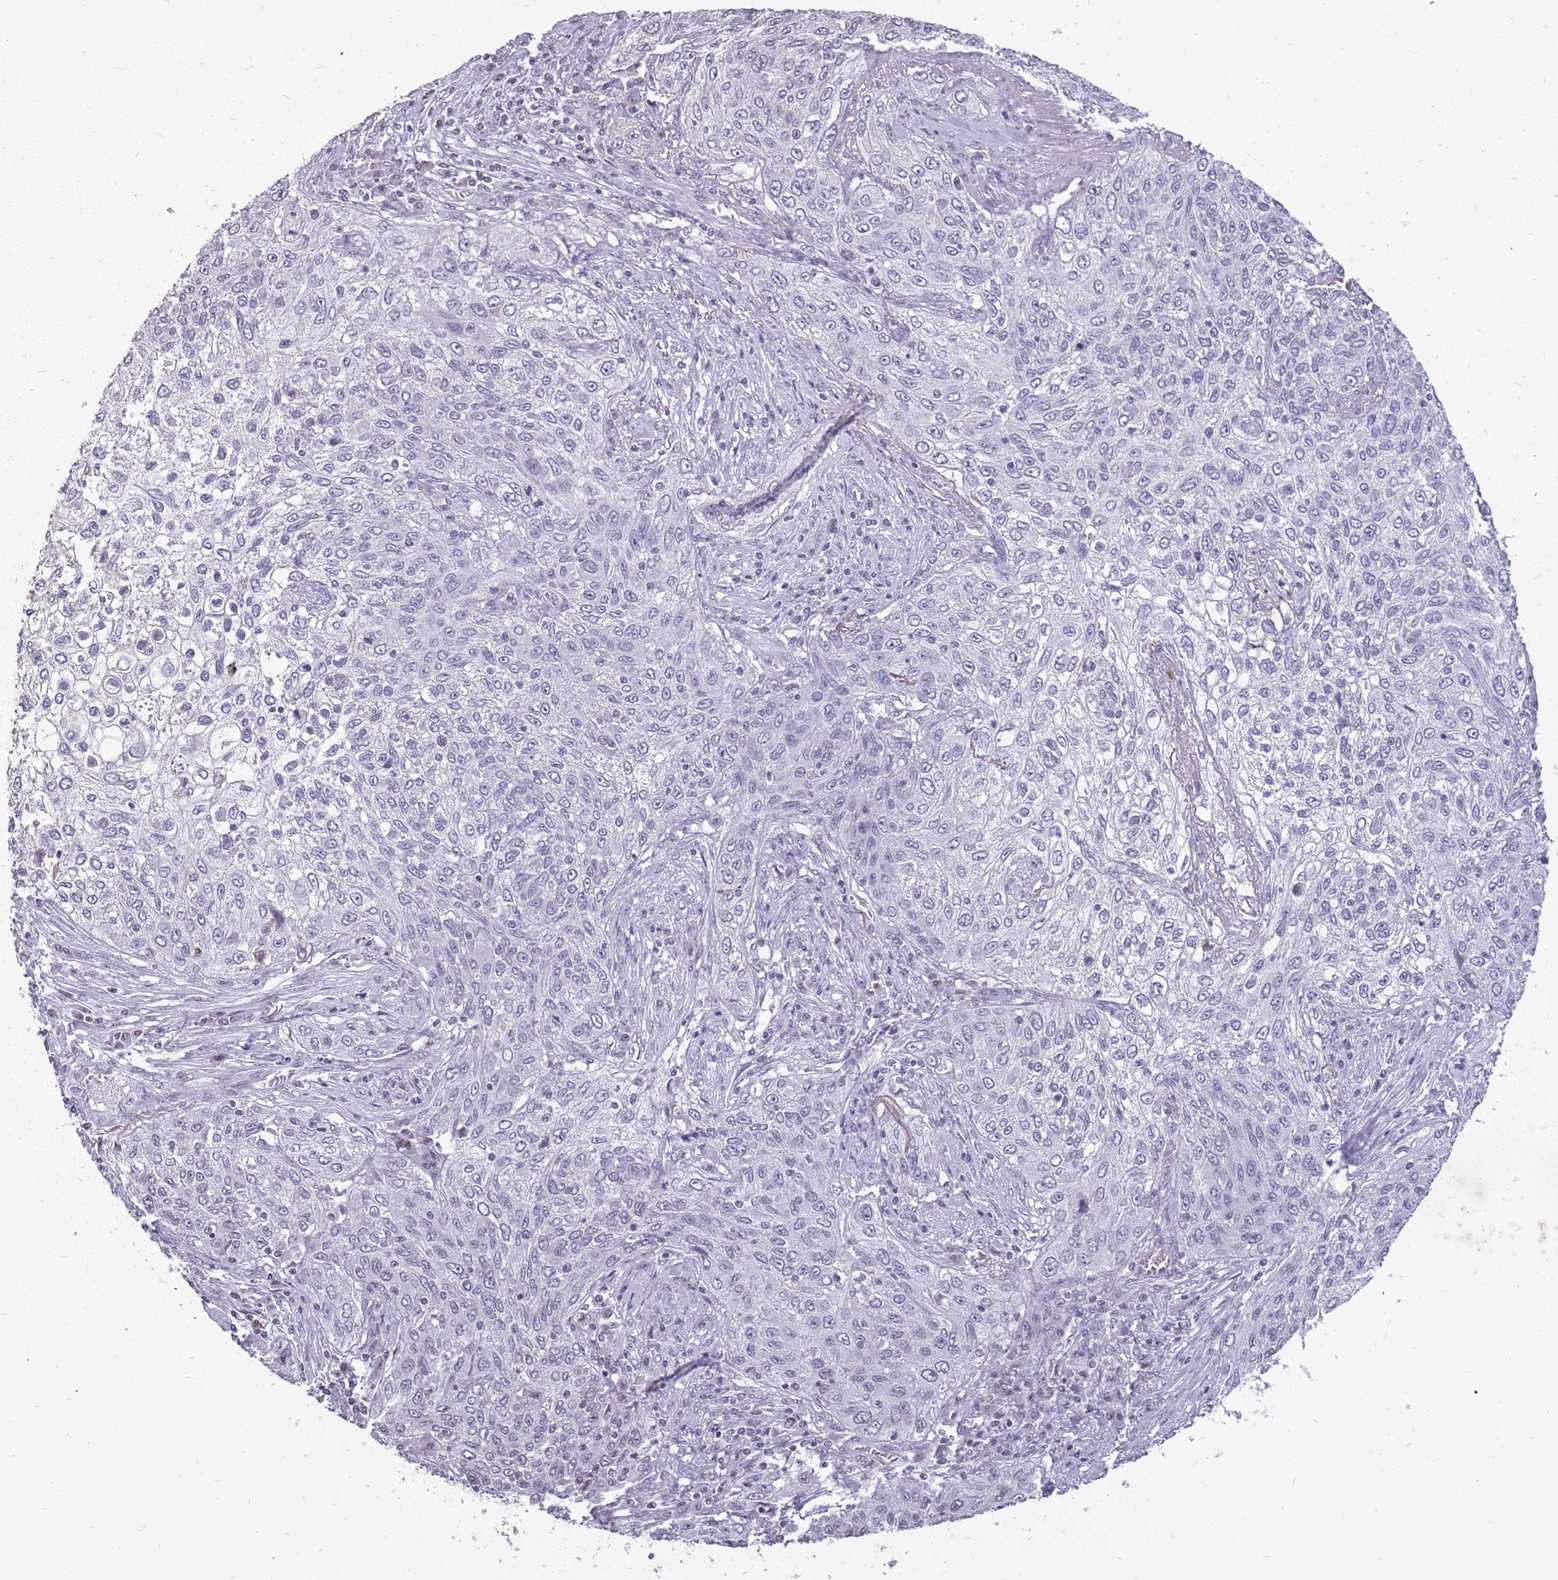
{"staining": {"intensity": "negative", "quantity": "none", "location": "none"}, "tissue": "lung cancer", "cell_type": "Tumor cells", "image_type": "cancer", "snomed": [{"axis": "morphology", "description": "Squamous cell carcinoma, NOS"}, {"axis": "topography", "description": "Lung"}], "caption": "Protein analysis of lung cancer shows no significant expression in tumor cells.", "gene": "NEK6", "patient": {"sex": "female", "age": 69}}